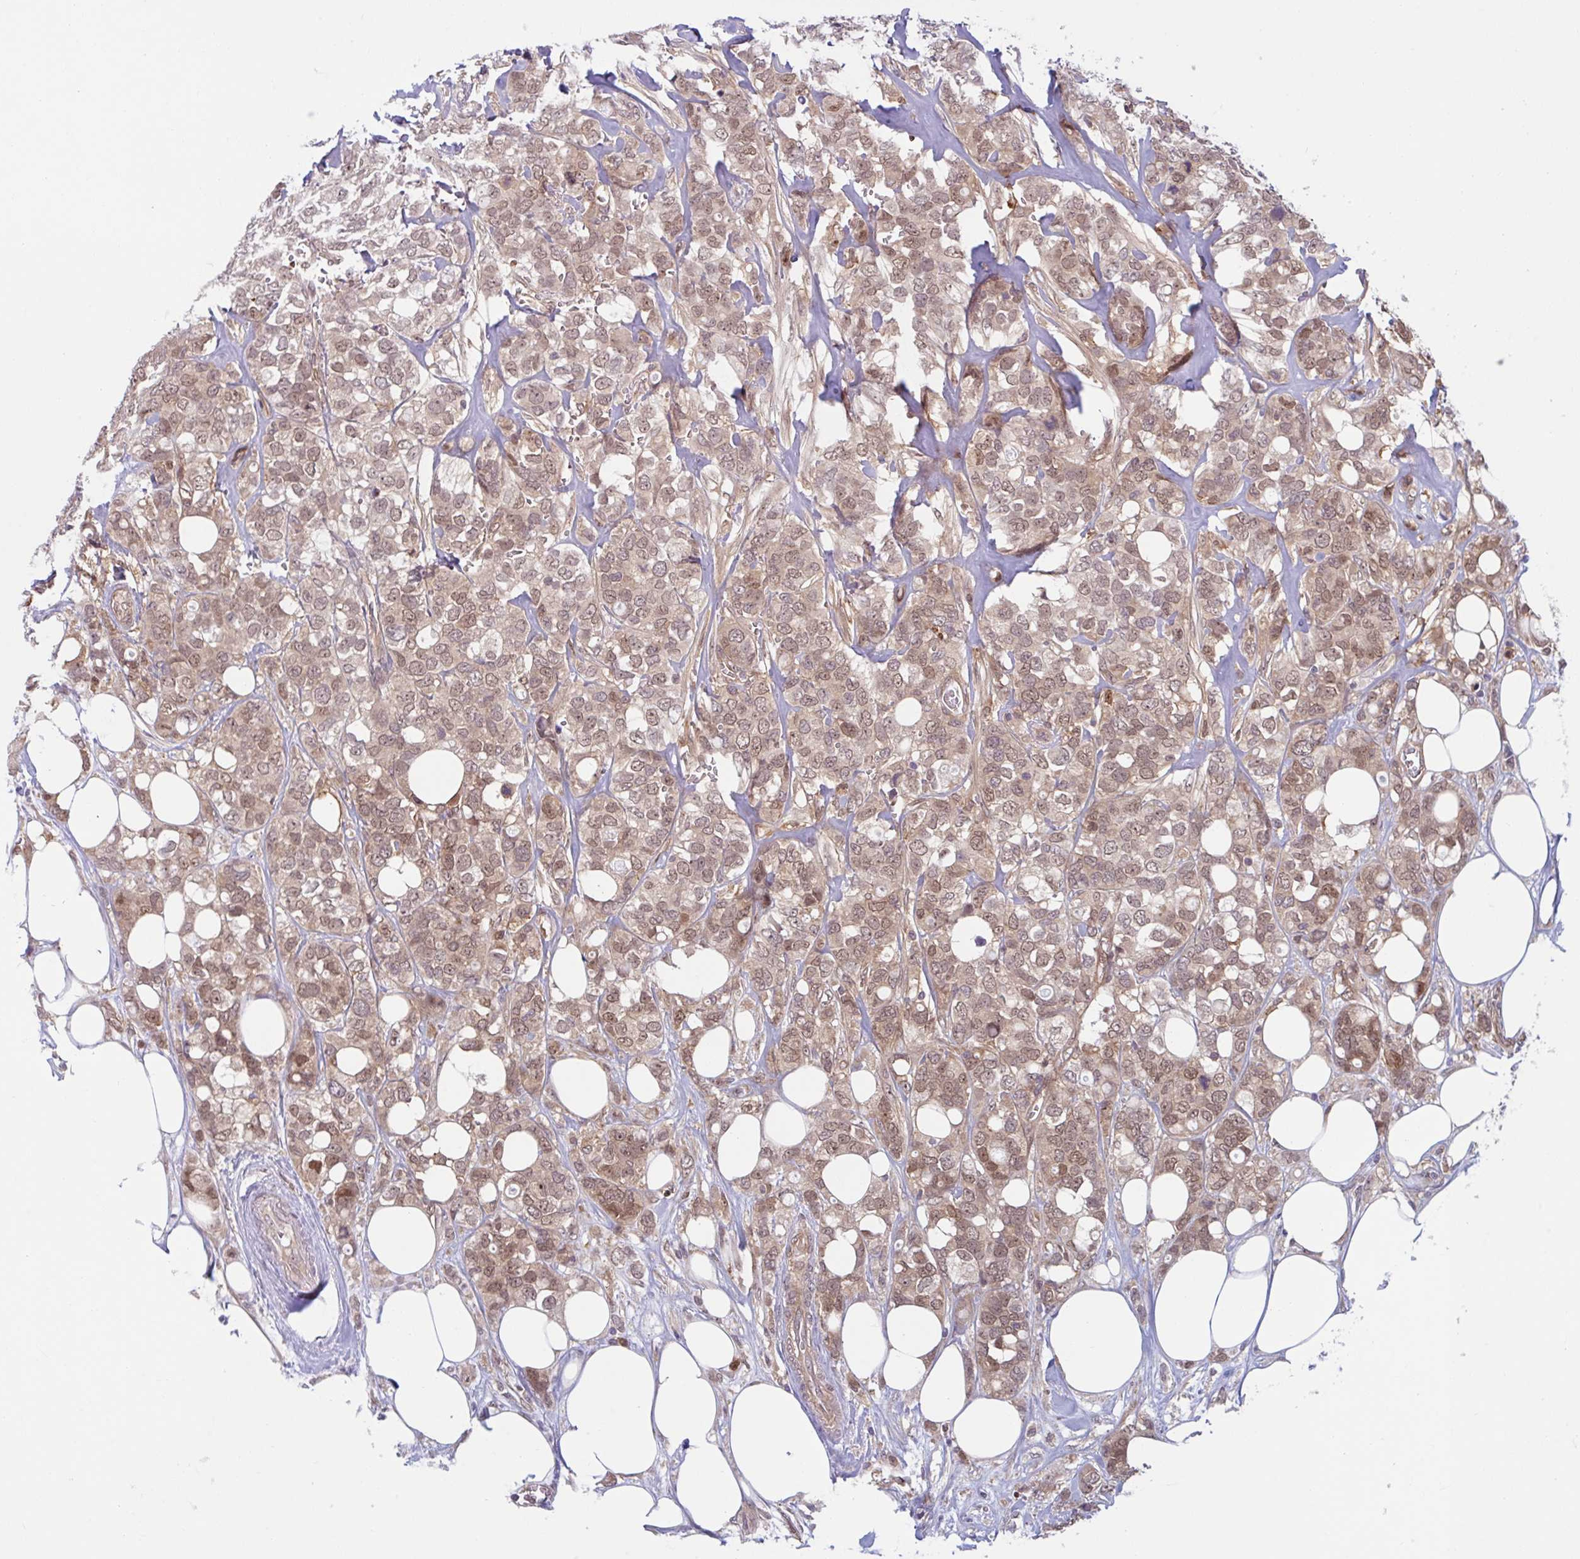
{"staining": {"intensity": "moderate", "quantity": ">75%", "location": "cytoplasmic/membranous,nuclear"}, "tissue": "breast cancer", "cell_type": "Tumor cells", "image_type": "cancer", "snomed": [{"axis": "morphology", "description": "Lobular carcinoma"}, {"axis": "topography", "description": "Breast"}], "caption": "IHC staining of lobular carcinoma (breast), which shows medium levels of moderate cytoplasmic/membranous and nuclear expression in about >75% of tumor cells indicating moderate cytoplasmic/membranous and nuclear protein staining. The staining was performed using DAB (brown) for protein detection and nuclei were counterstained in hematoxylin (blue).", "gene": "HMBS", "patient": {"sex": "female", "age": 91}}